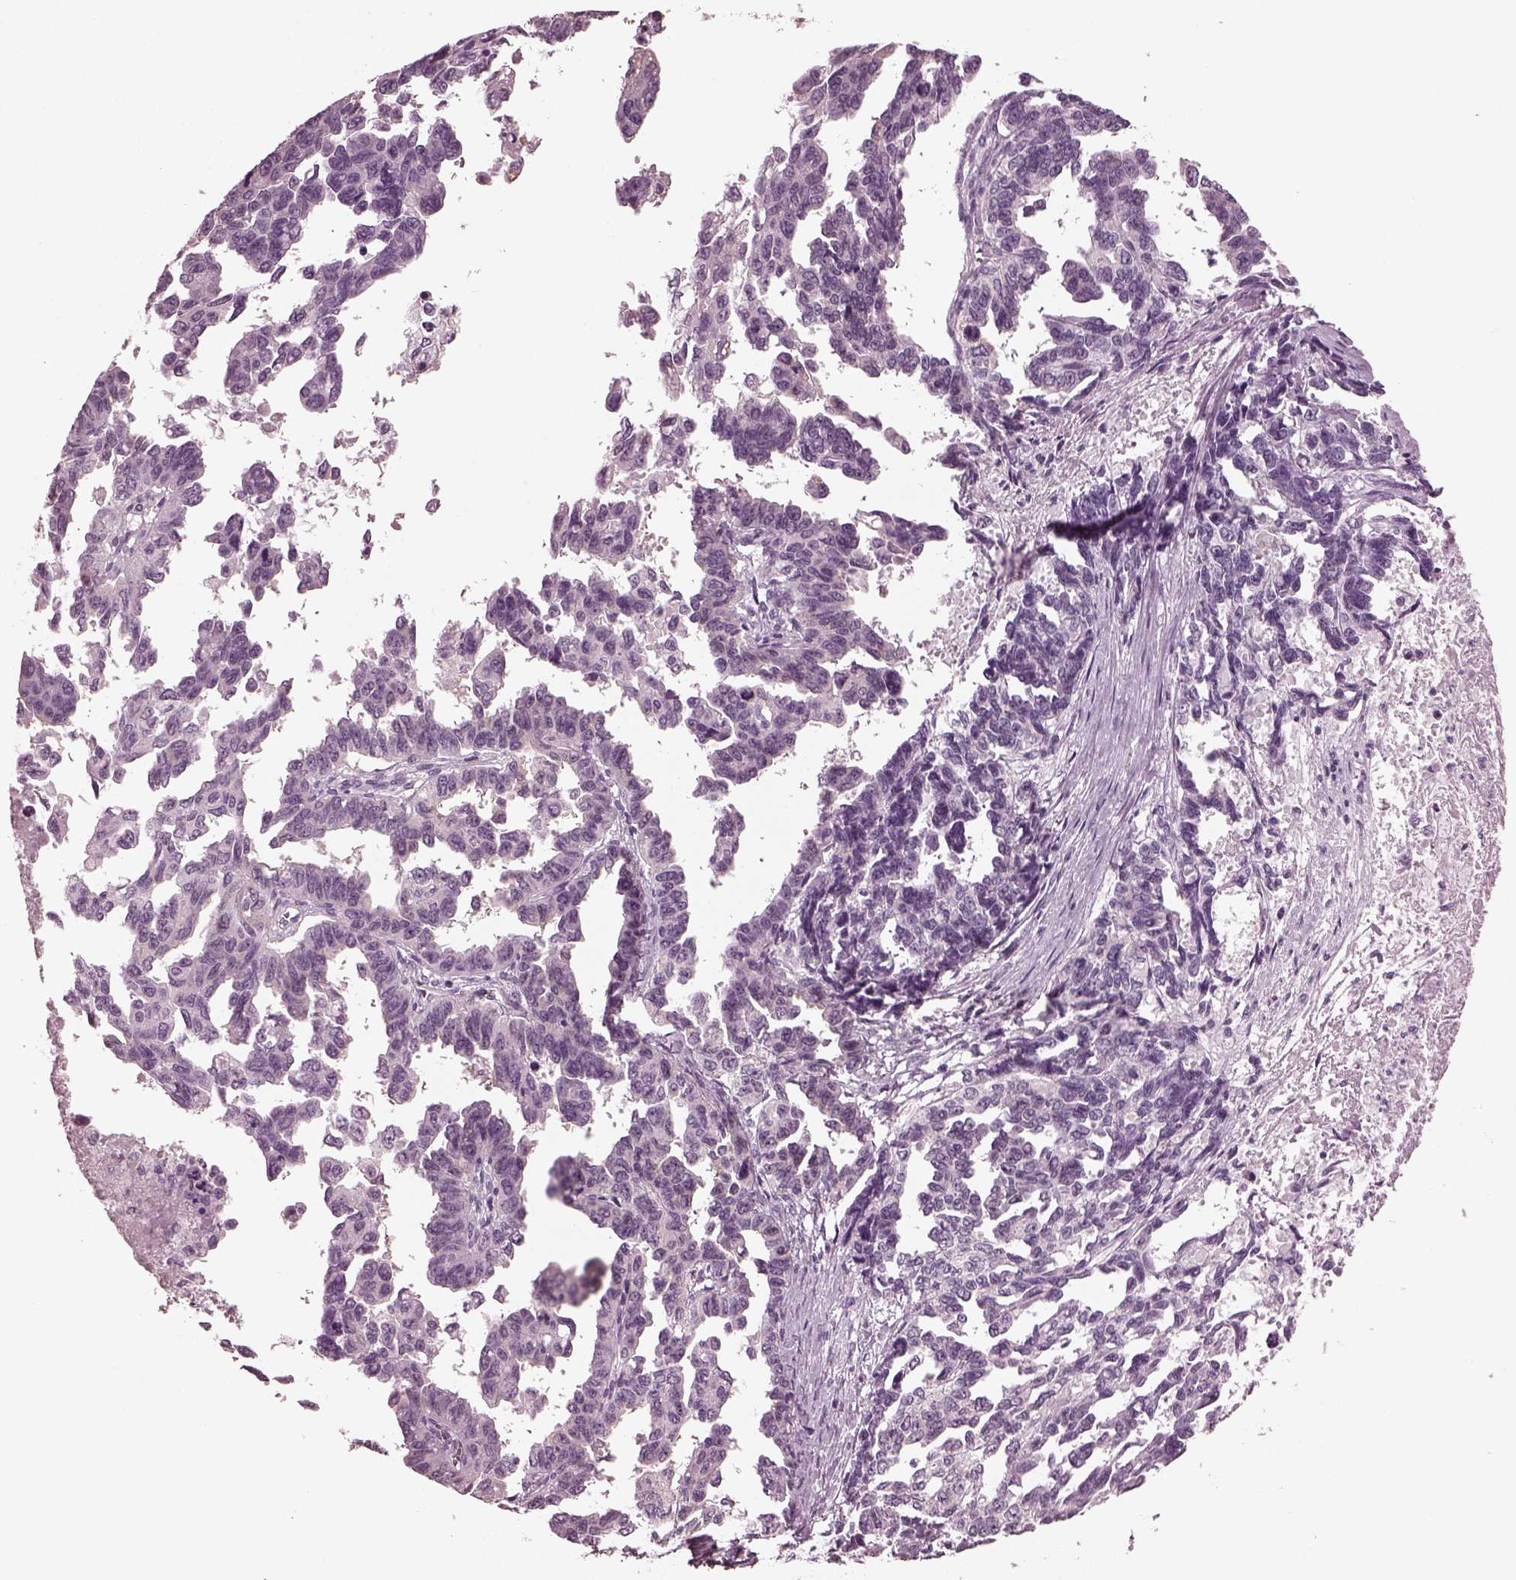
{"staining": {"intensity": "negative", "quantity": "none", "location": "none"}, "tissue": "ovarian cancer", "cell_type": "Tumor cells", "image_type": "cancer", "snomed": [{"axis": "morphology", "description": "Cystadenocarcinoma, serous, NOS"}, {"axis": "topography", "description": "Ovary"}], "caption": "IHC micrograph of human ovarian cancer (serous cystadenocarcinoma) stained for a protein (brown), which displays no staining in tumor cells.", "gene": "MIB2", "patient": {"sex": "female", "age": 69}}